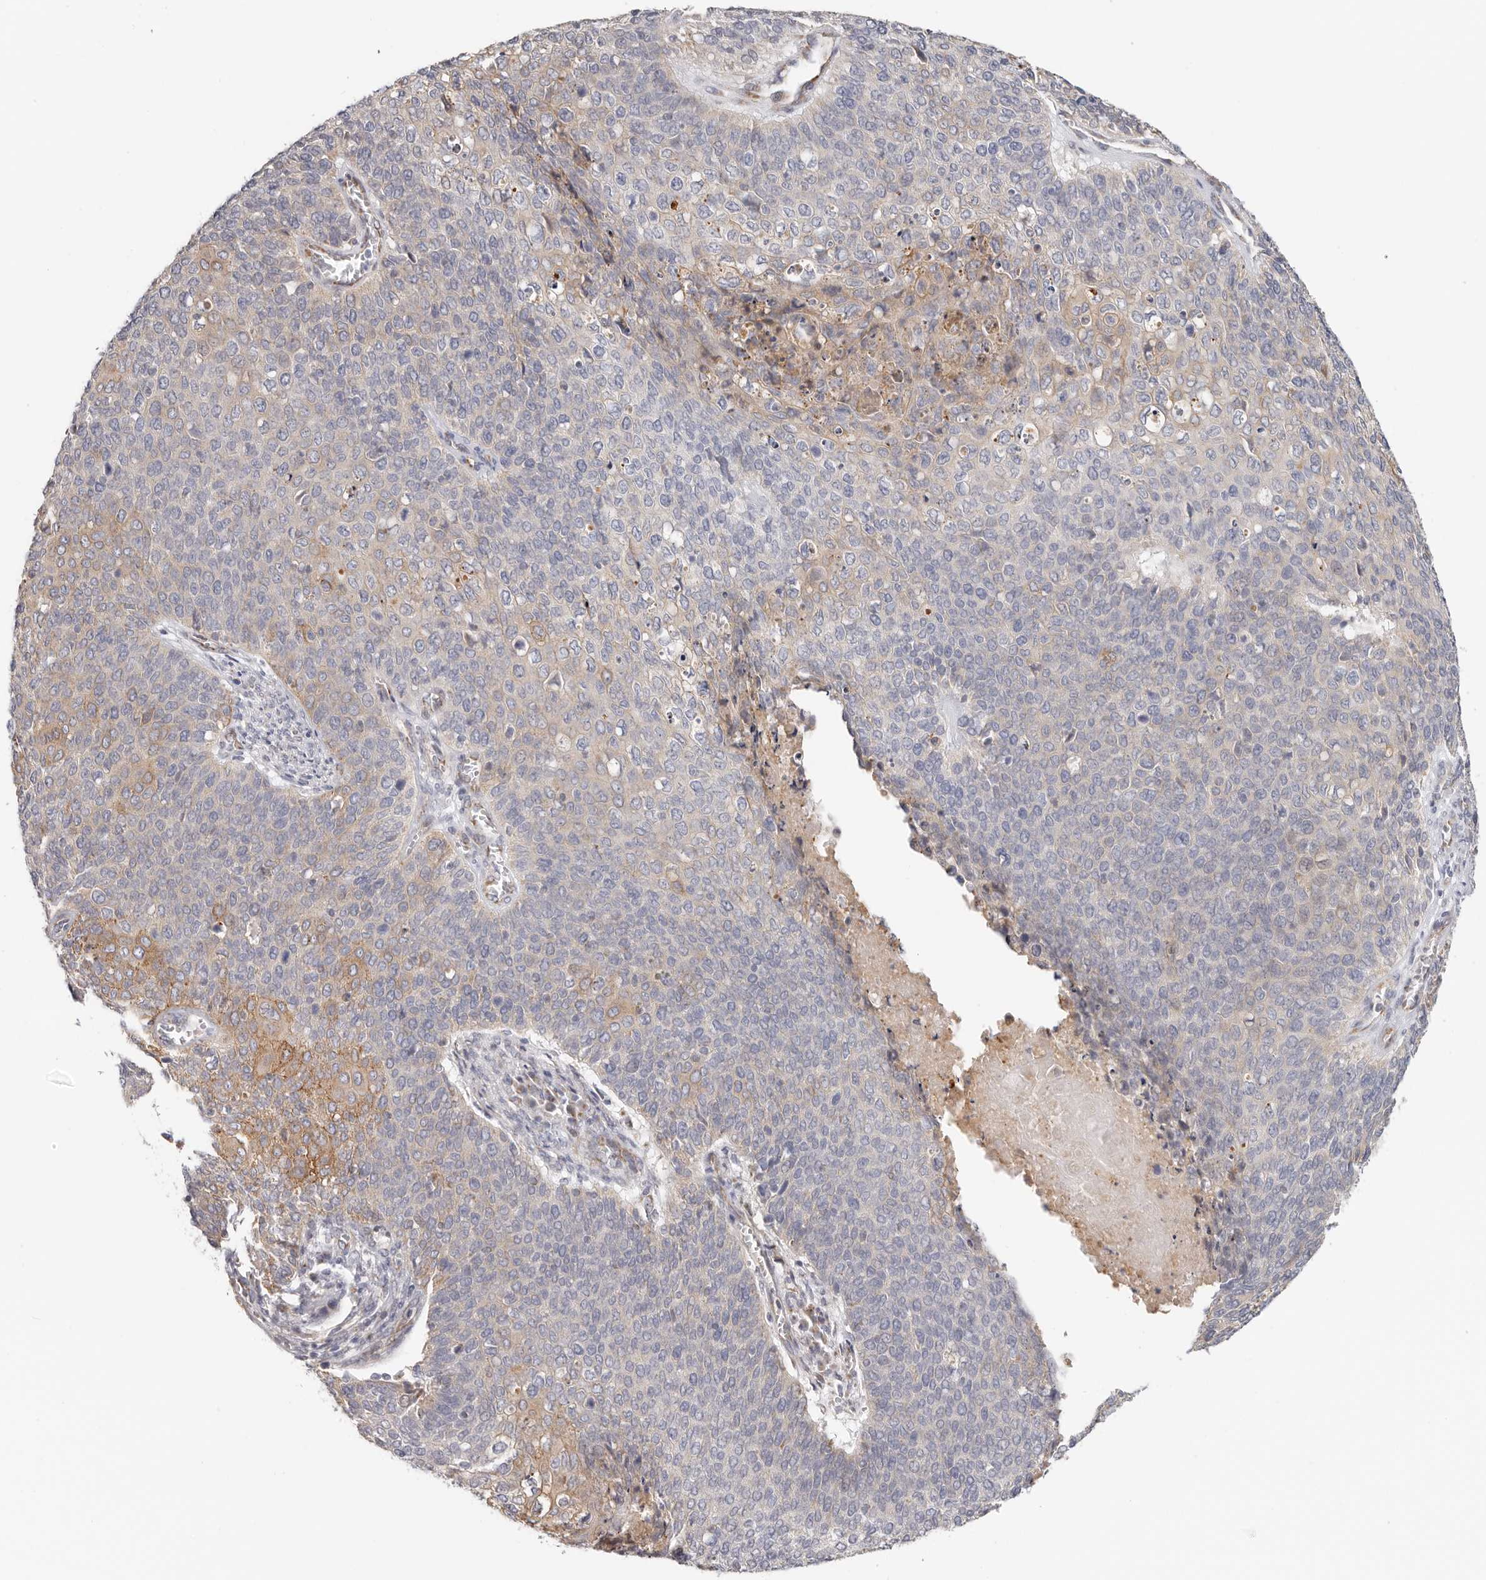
{"staining": {"intensity": "moderate", "quantity": "<25%", "location": "cytoplasmic/membranous"}, "tissue": "cervical cancer", "cell_type": "Tumor cells", "image_type": "cancer", "snomed": [{"axis": "morphology", "description": "Squamous cell carcinoma, NOS"}, {"axis": "topography", "description": "Cervix"}], "caption": "Cervical cancer tissue demonstrates moderate cytoplasmic/membranous staining in about <25% of tumor cells", "gene": "AFDN", "patient": {"sex": "female", "age": 39}}